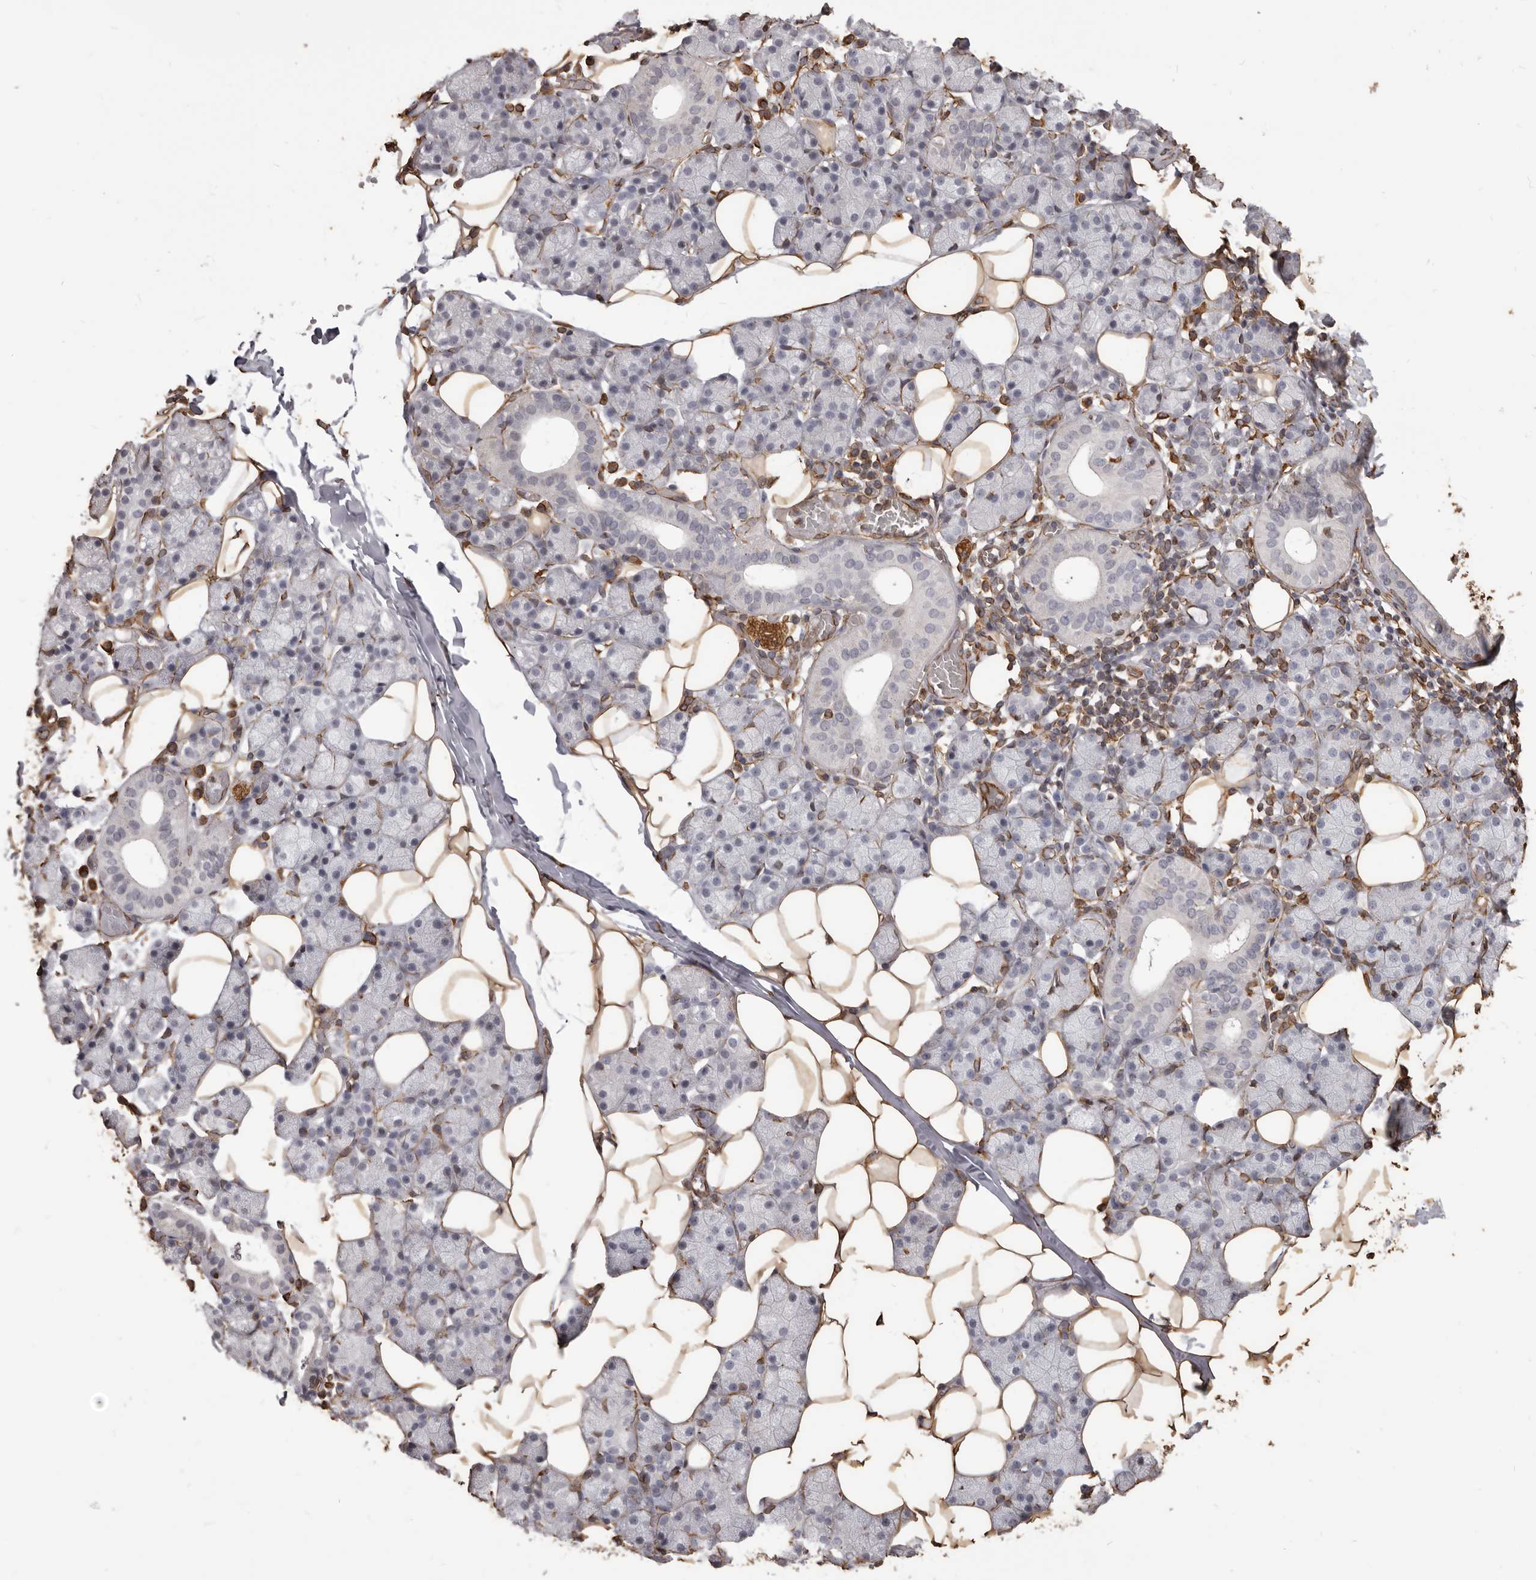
{"staining": {"intensity": "negative", "quantity": "none", "location": "none"}, "tissue": "salivary gland", "cell_type": "Glandular cells", "image_type": "normal", "snomed": [{"axis": "morphology", "description": "Normal tissue, NOS"}, {"axis": "topography", "description": "Salivary gland"}], "caption": "Immunohistochemistry micrograph of unremarkable salivary gland: human salivary gland stained with DAB (3,3'-diaminobenzidine) exhibits no significant protein staining in glandular cells. (DAB immunohistochemistry (IHC) visualized using brightfield microscopy, high magnification).", "gene": "MTURN", "patient": {"sex": "female", "age": 33}}